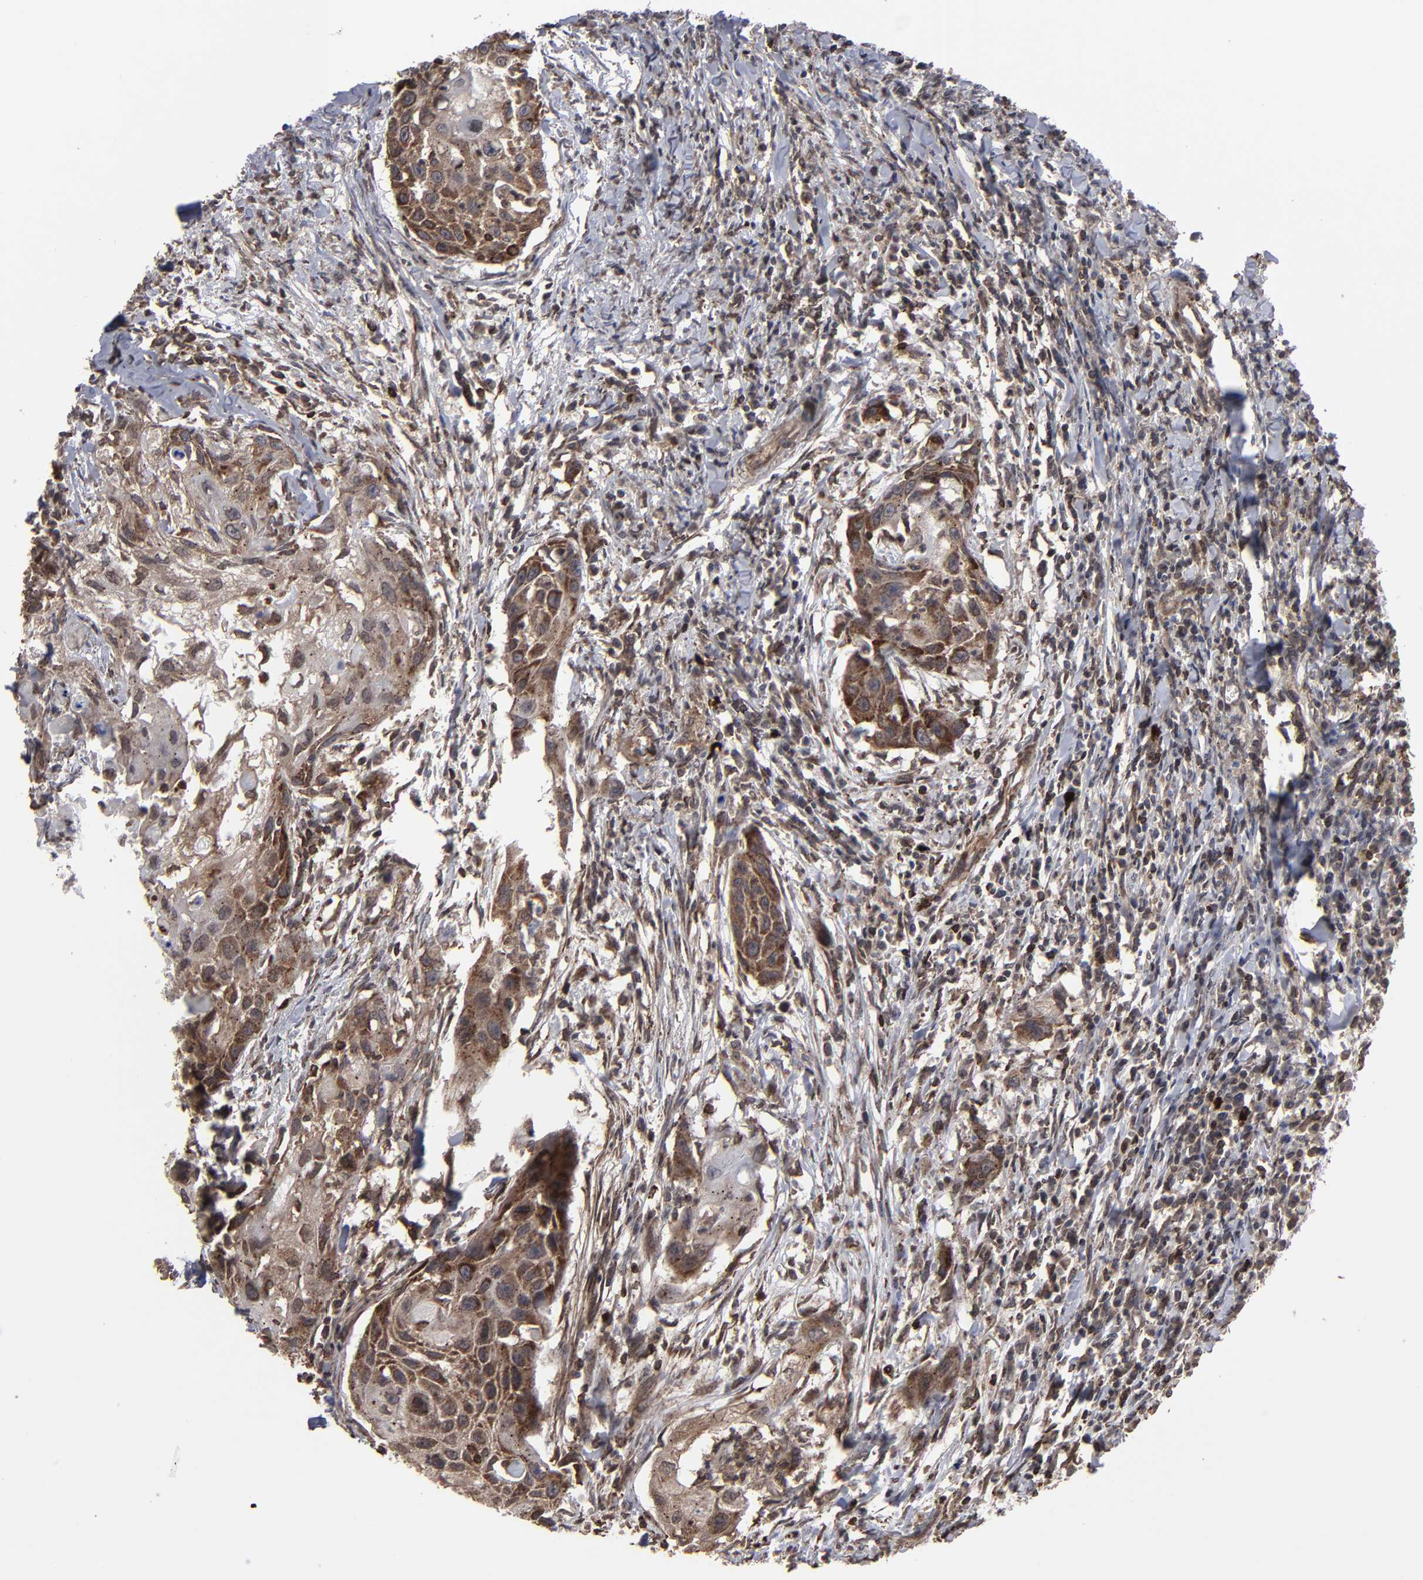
{"staining": {"intensity": "moderate", "quantity": ">75%", "location": "cytoplasmic/membranous,nuclear"}, "tissue": "head and neck cancer", "cell_type": "Tumor cells", "image_type": "cancer", "snomed": [{"axis": "morphology", "description": "Squamous cell carcinoma, NOS"}, {"axis": "topography", "description": "Head-Neck"}], "caption": "The photomicrograph exhibits a brown stain indicating the presence of a protein in the cytoplasmic/membranous and nuclear of tumor cells in head and neck cancer (squamous cell carcinoma).", "gene": "KIAA2026", "patient": {"sex": "male", "age": 64}}